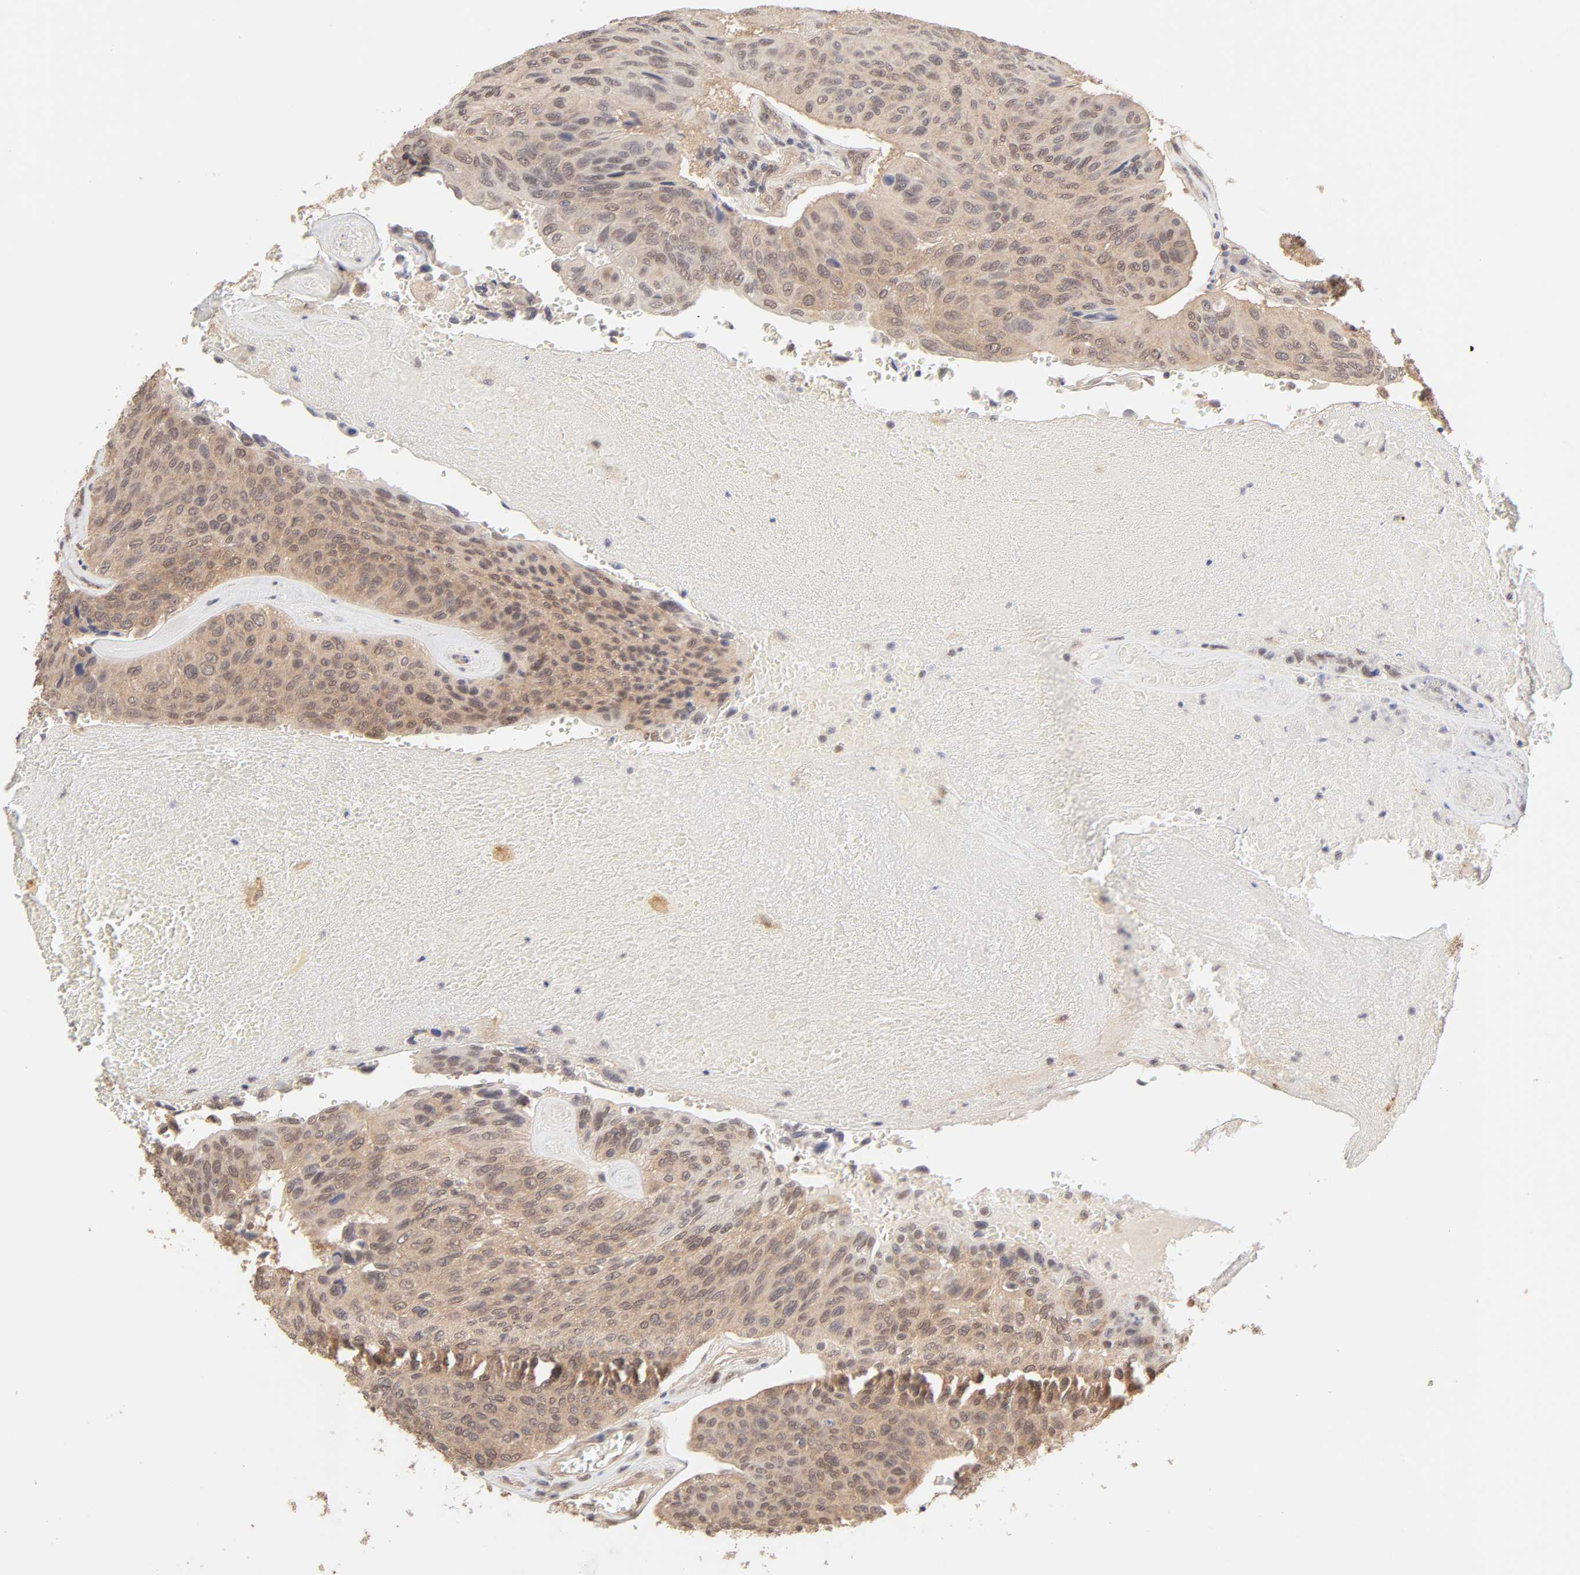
{"staining": {"intensity": "moderate", "quantity": ">75%", "location": "cytoplasmic/membranous"}, "tissue": "urothelial cancer", "cell_type": "Tumor cells", "image_type": "cancer", "snomed": [{"axis": "morphology", "description": "Urothelial carcinoma, High grade"}, {"axis": "topography", "description": "Urinary bladder"}], "caption": "High-magnification brightfield microscopy of urothelial carcinoma (high-grade) stained with DAB (3,3'-diaminobenzidine) (brown) and counterstained with hematoxylin (blue). tumor cells exhibit moderate cytoplasmic/membranous positivity is seen in about>75% of cells.", "gene": "MAPK1", "patient": {"sex": "male", "age": 66}}